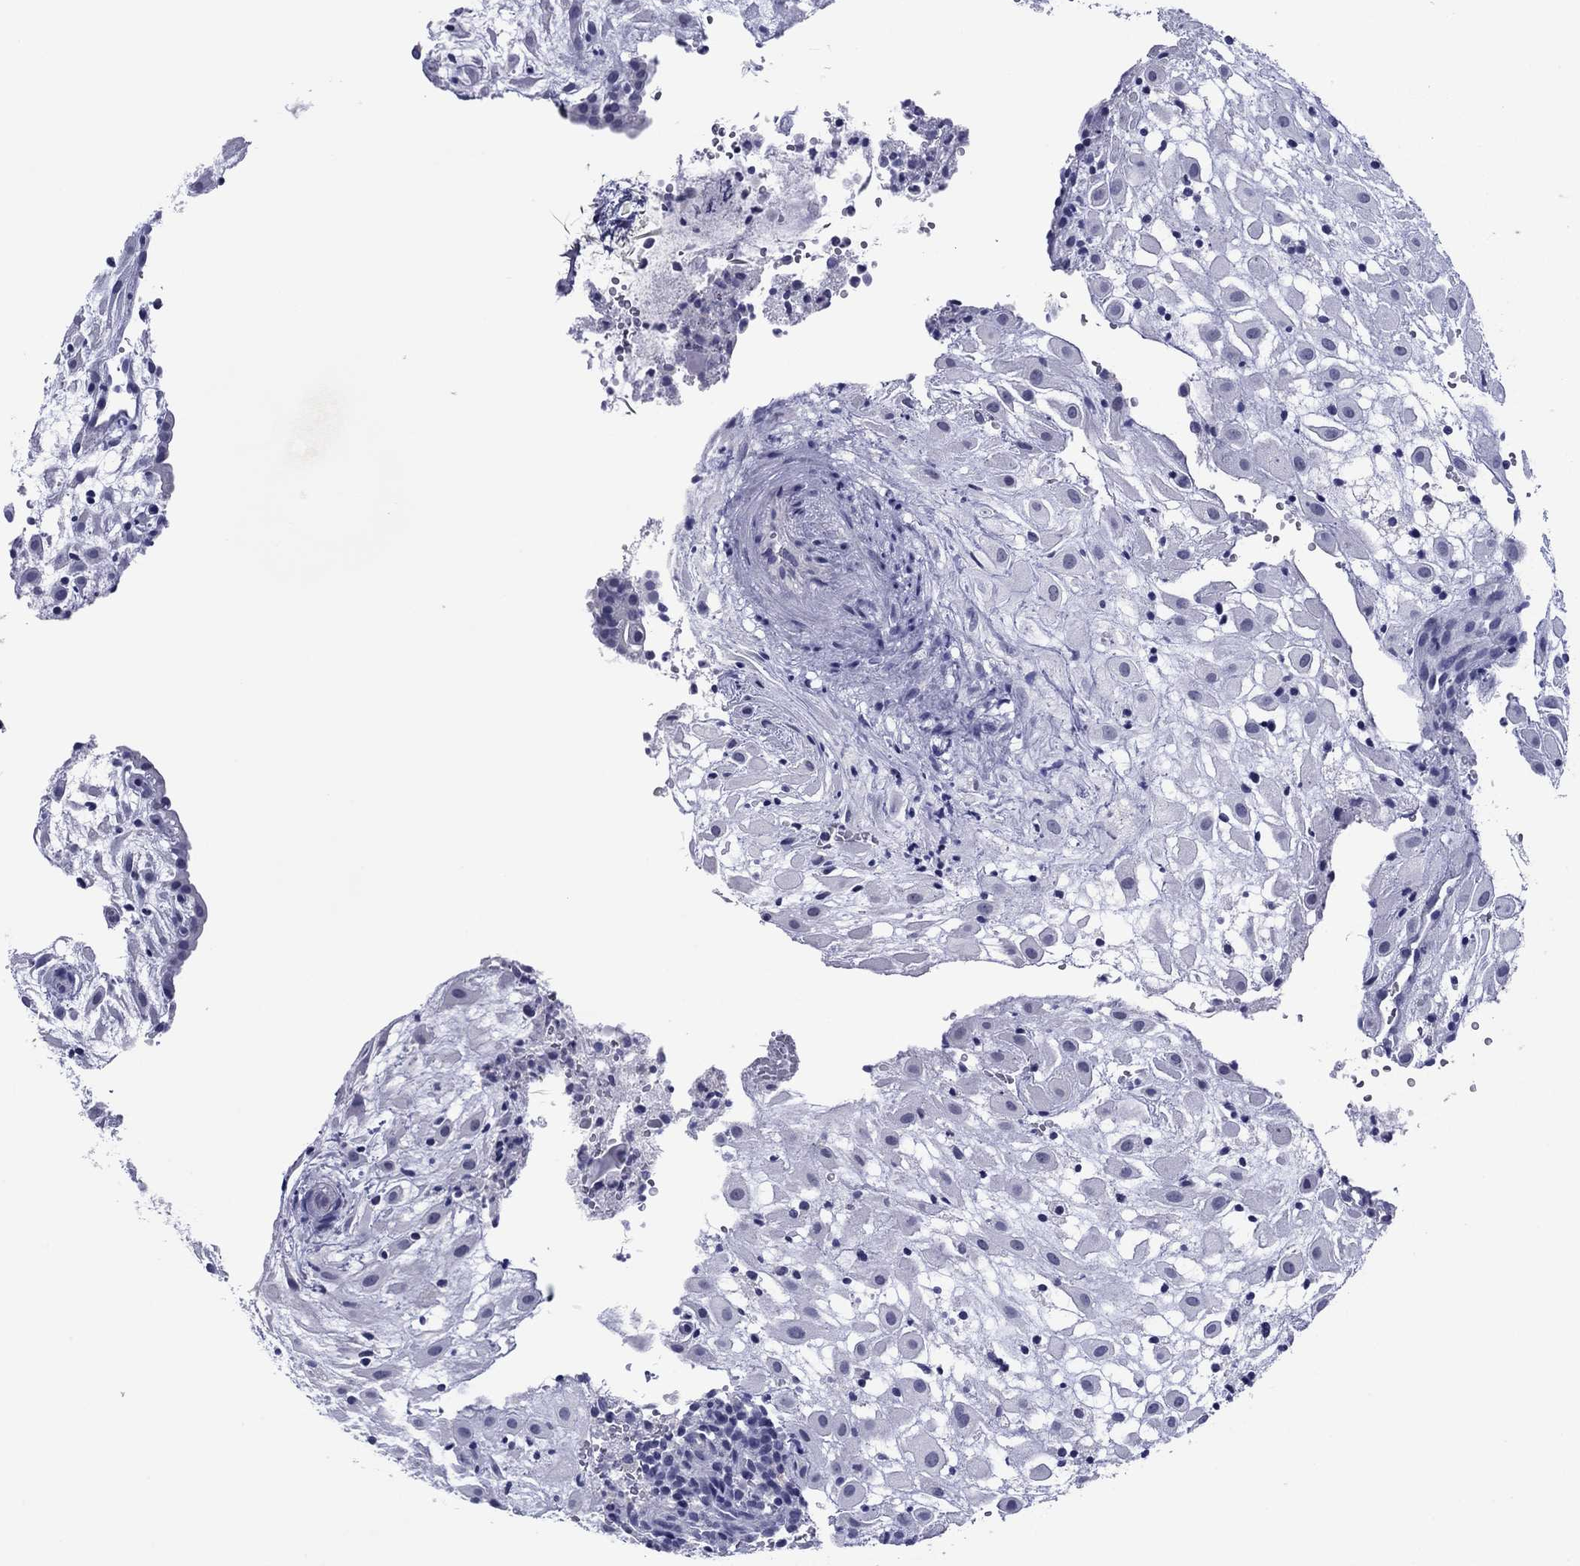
{"staining": {"intensity": "negative", "quantity": "none", "location": "none"}, "tissue": "placenta", "cell_type": "Decidual cells", "image_type": "normal", "snomed": [{"axis": "morphology", "description": "Normal tissue, NOS"}, {"axis": "topography", "description": "Placenta"}], "caption": "The immunohistochemistry (IHC) micrograph has no significant staining in decidual cells of placenta. (Stains: DAB (3,3'-diaminobenzidine) immunohistochemistry (IHC) with hematoxylin counter stain, Microscopy: brightfield microscopy at high magnification).", "gene": "TCFL5", "patient": {"sex": "female", "age": 24}}